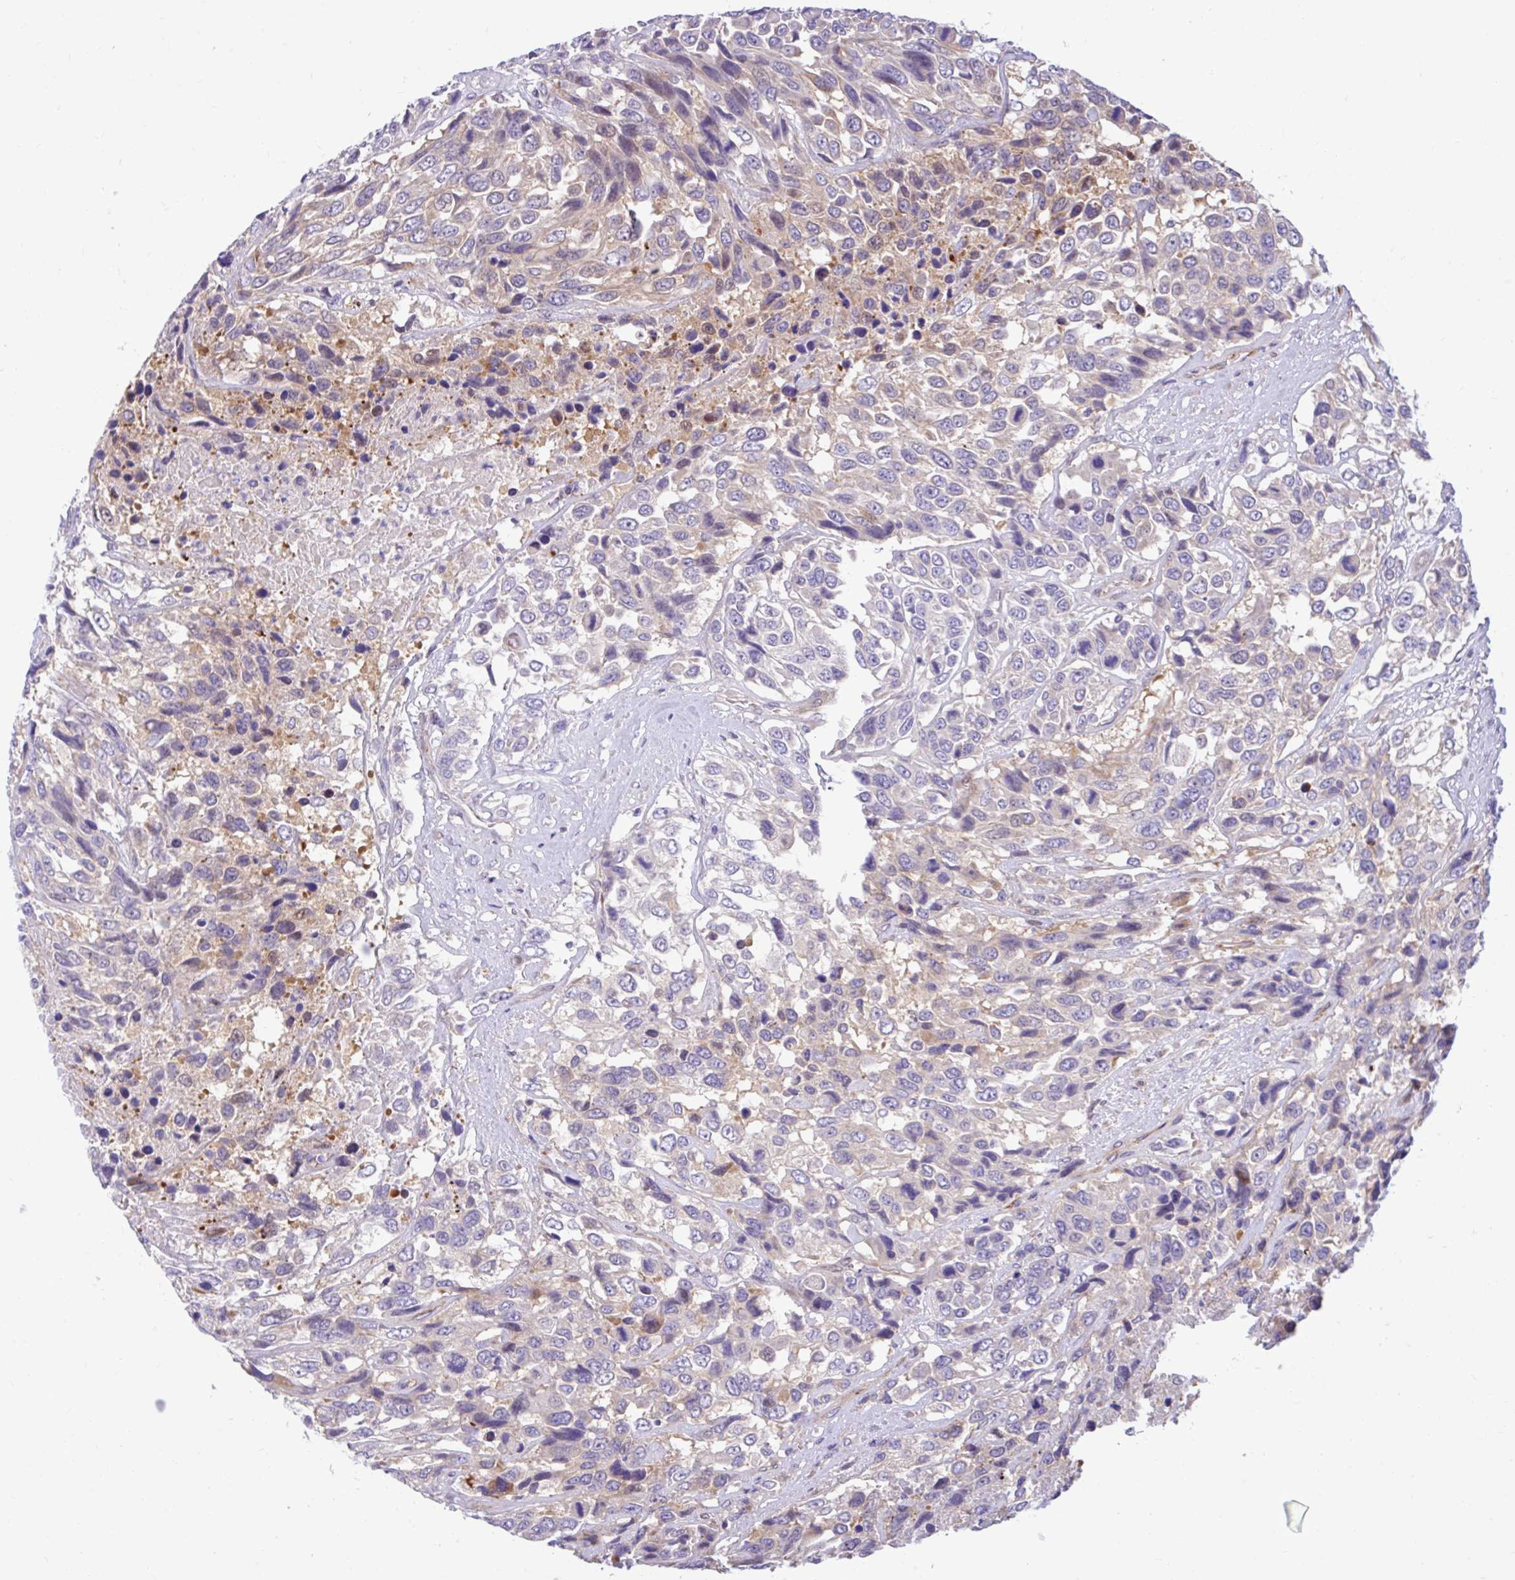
{"staining": {"intensity": "weak", "quantity": "25%-75%", "location": "cytoplasmic/membranous,nuclear"}, "tissue": "urothelial cancer", "cell_type": "Tumor cells", "image_type": "cancer", "snomed": [{"axis": "morphology", "description": "Urothelial carcinoma, High grade"}, {"axis": "topography", "description": "Urinary bladder"}], "caption": "Immunohistochemistry micrograph of neoplastic tissue: urothelial cancer stained using IHC exhibits low levels of weak protein expression localized specifically in the cytoplasmic/membranous and nuclear of tumor cells, appearing as a cytoplasmic/membranous and nuclear brown color.", "gene": "ESPNL", "patient": {"sex": "female", "age": 70}}